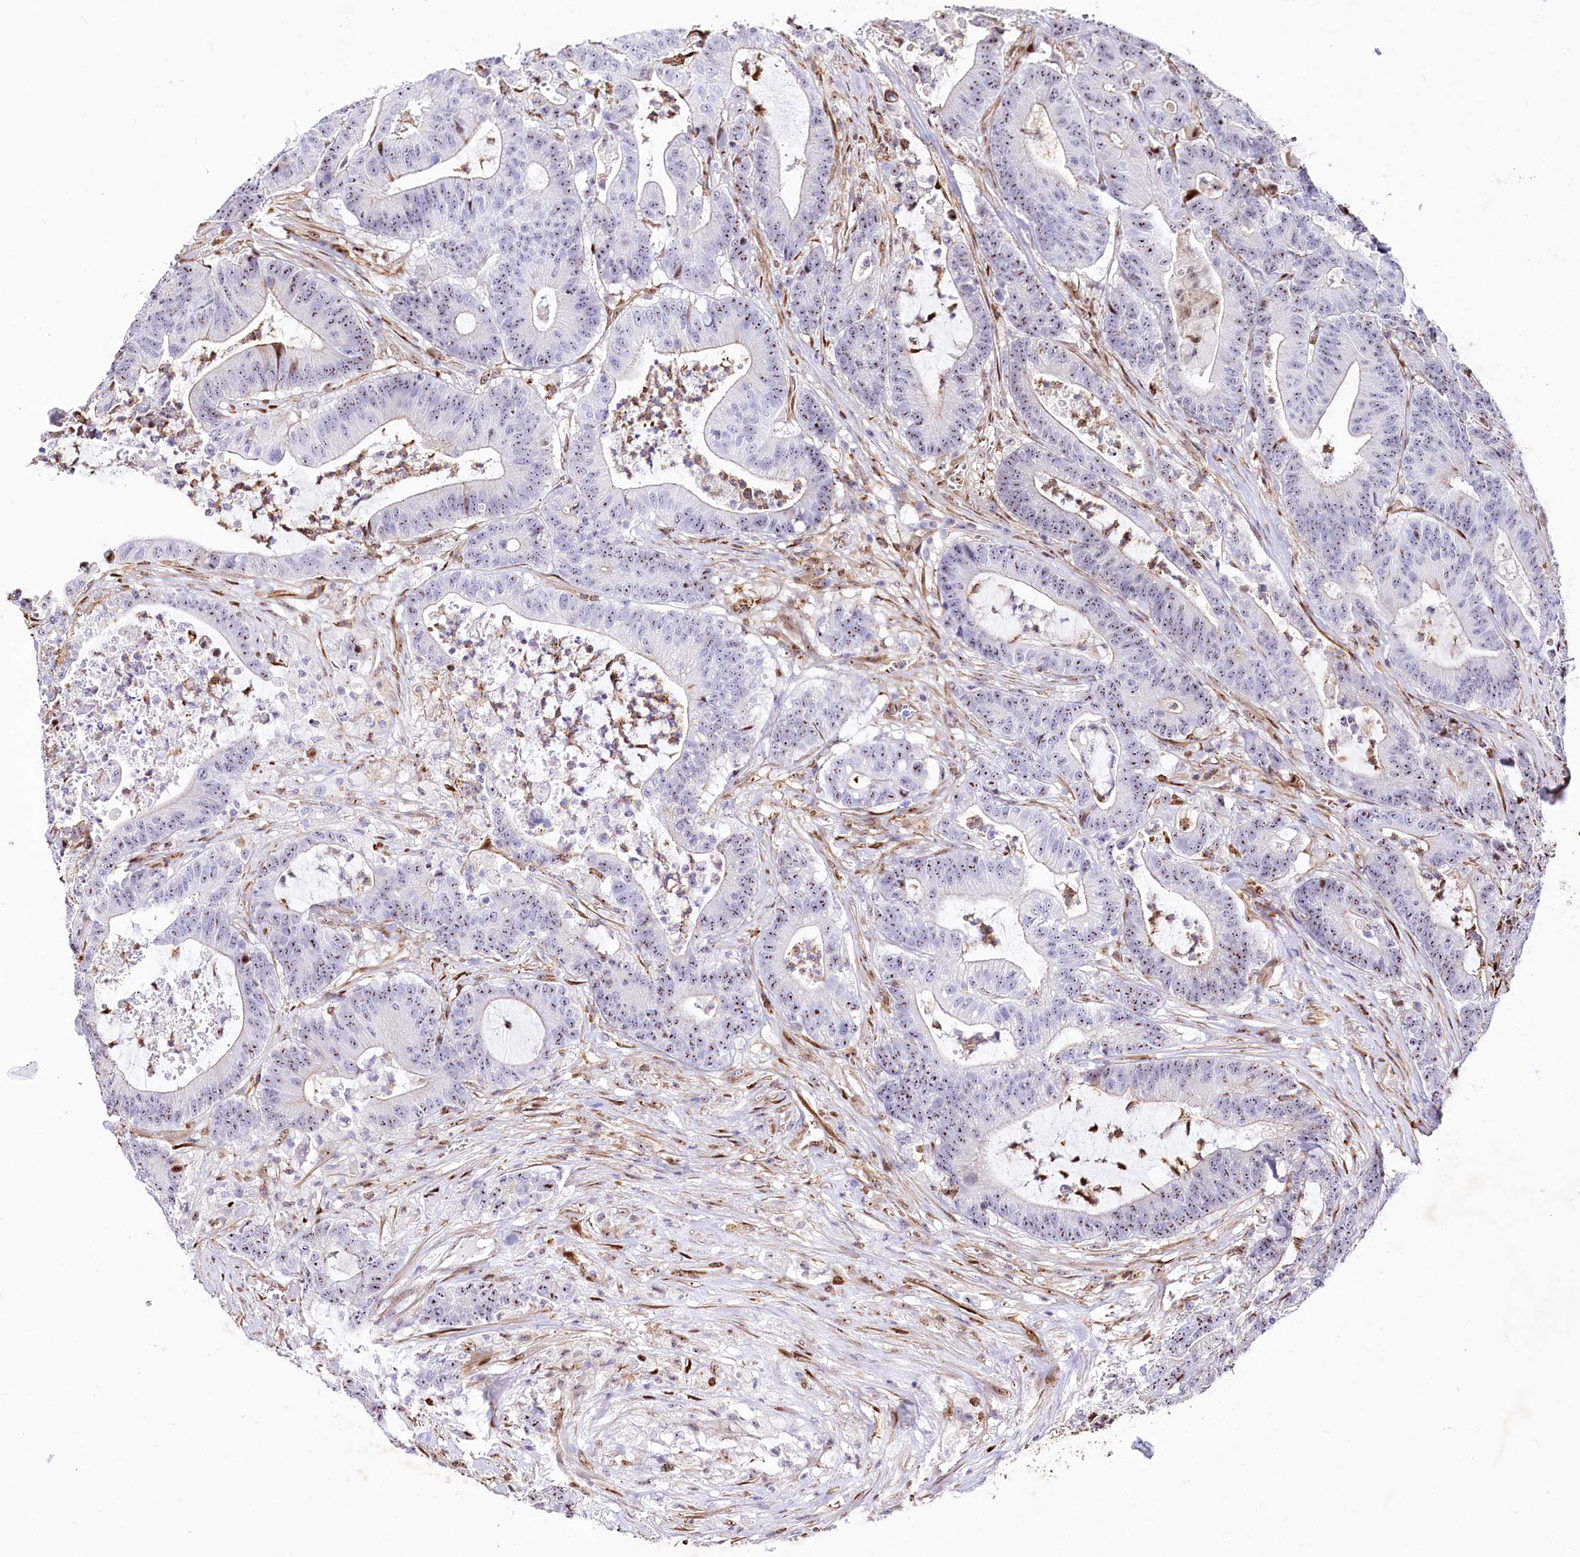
{"staining": {"intensity": "moderate", "quantity": ">75%", "location": "nuclear"}, "tissue": "colorectal cancer", "cell_type": "Tumor cells", "image_type": "cancer", "snomed": [{"axis": "morphology", "description": "Adenocarcinoma, NOS"}, {"axis": "topography", "description": "Colon"}], "caption": "Immunohistochemistry of human colorectal cancer demonstrates medium levels of moderate nuclear expression in about >75% of tumor cells.", "gene": "PTMS", "patient": {"sex": "female", "age": 84}}